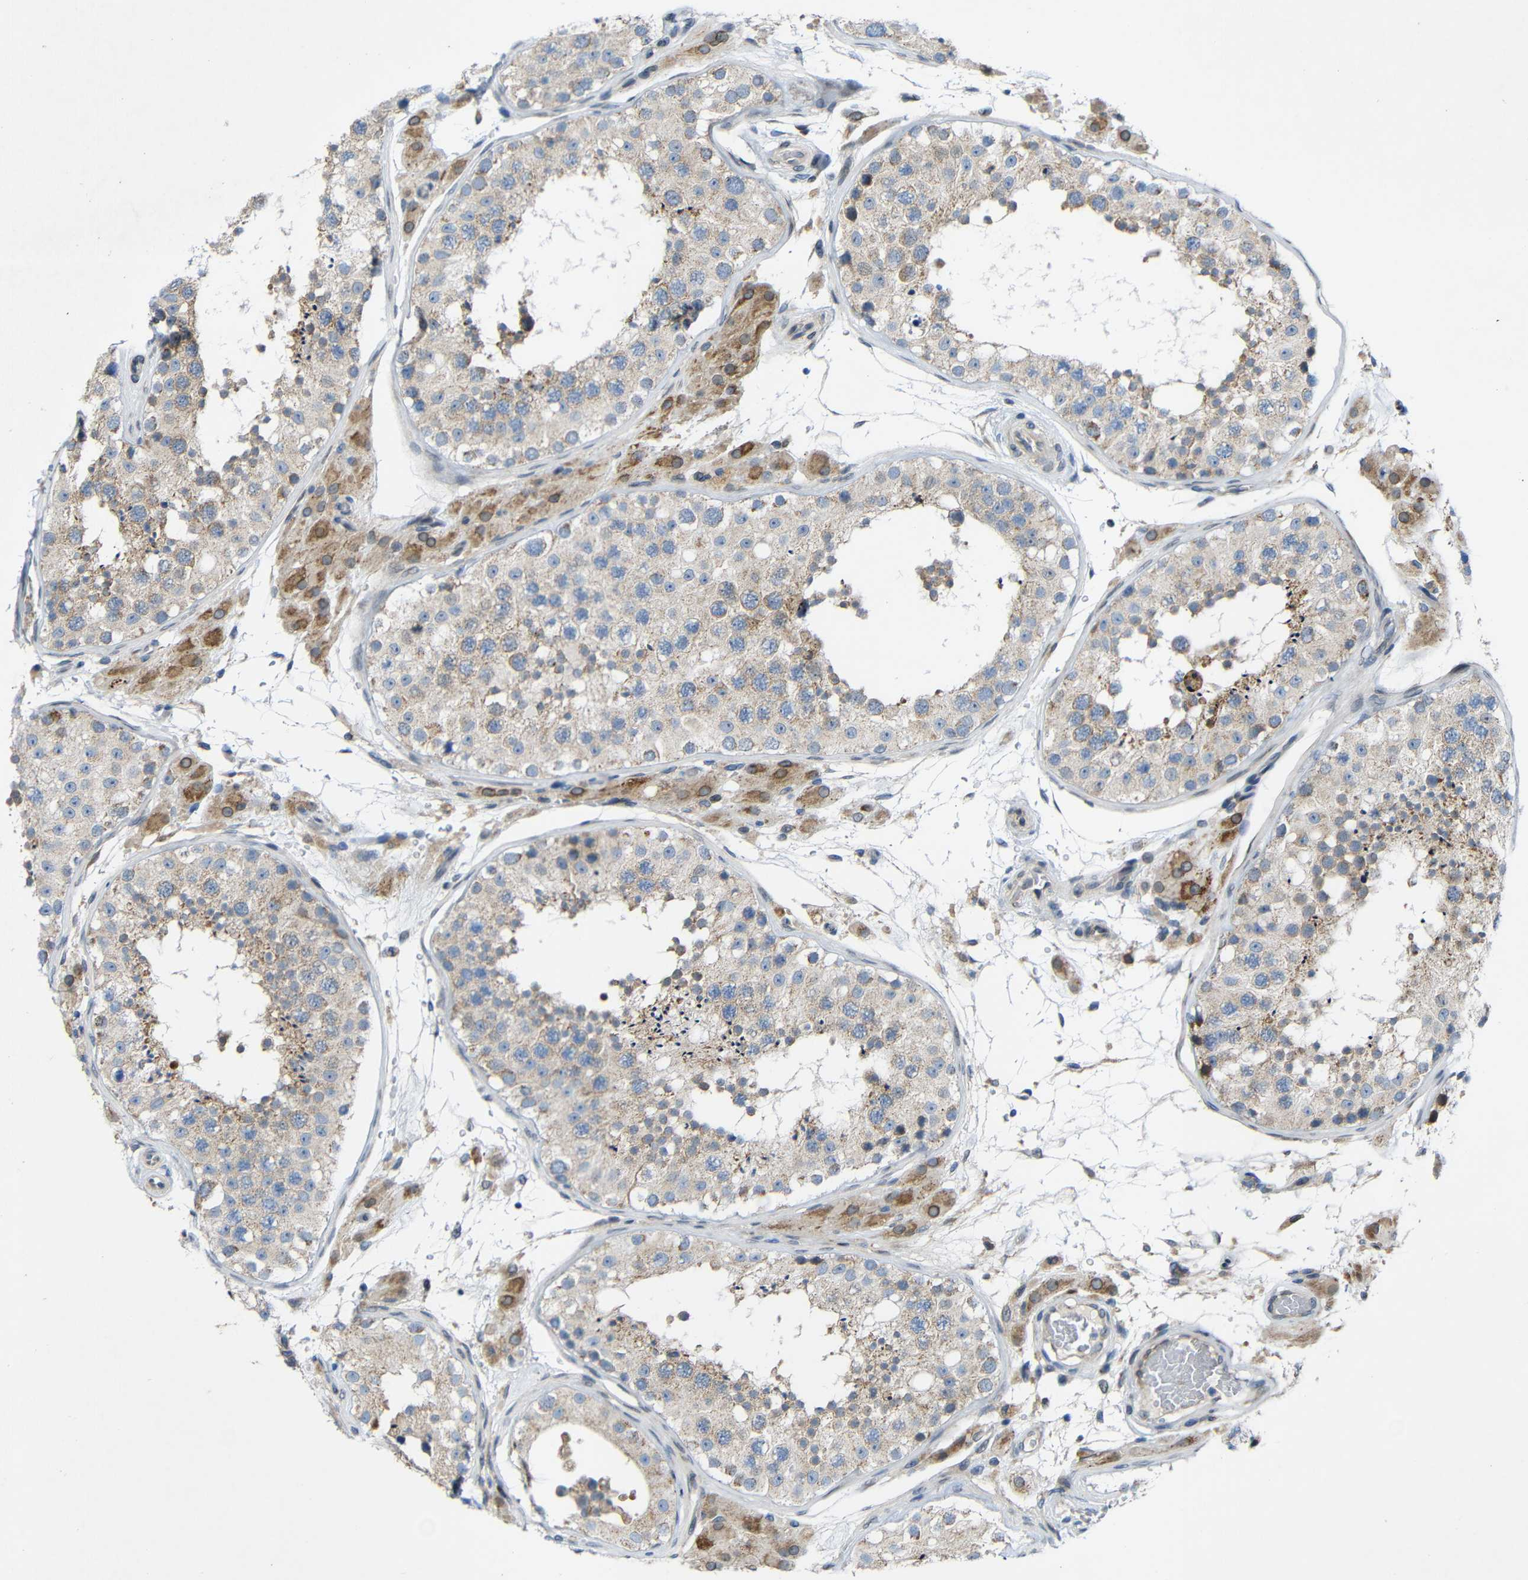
{"staining": {"intensity": "weak", "quantity": ">75%", "location": "cytoplasmic/membranous"}, "tissue": "testis", "cell_type": "Cells in seminiferous ducts", "image_type": "normal", "snomed": [{"axis": "morphology", "description": "Normal tissue, NOS"}, {"axis": "topography", "description": "Testis"}], "caption": "Immunohistochemical staining of benign testis shows >75% levels of weak cytoplasmic/membranous protein expression in about >75% of cells in seminiferous ducts.", "gene": "TMEM25", "patient": {"sex": "male", "age": 26}}